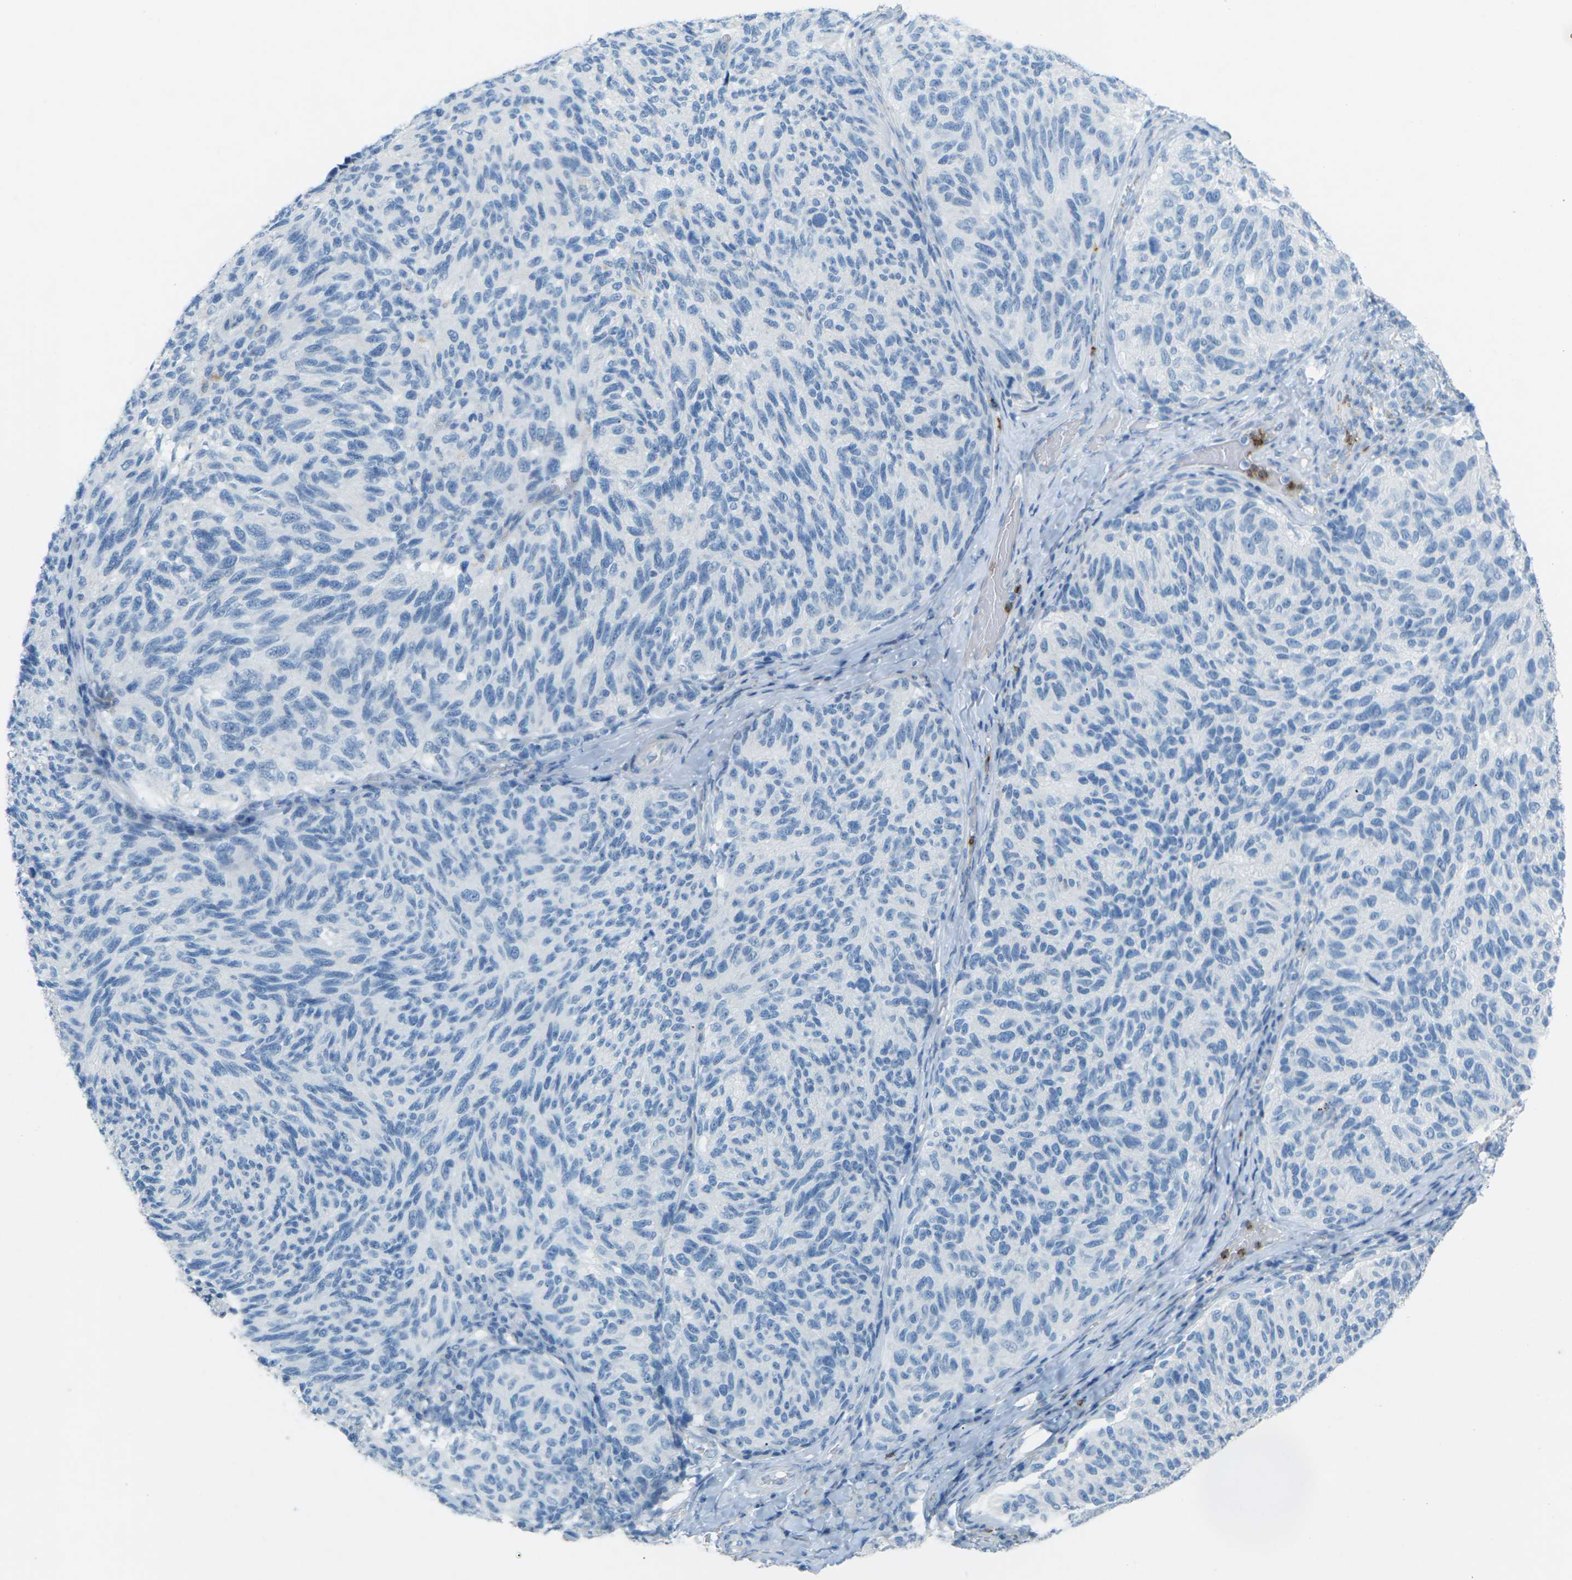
{"staining": {"intensity": "negative", "quantity": "none", "location": "none"}, "tissue": "melanoma", "cell_type": "Tumor cells", "image_type": "cancer", "snomed": [{"axis": "morphology", "description": "Malignant melanoma, NOS"}, {"axis": "topography", "description": "Skin"}], "caption": "High power microscopy photomicrograph of an immunohistochemistry (IHC) histopathology image of malignant melanoma, revealing no significant positivity in tumor cells.", "gene": "CDH16", "patient": {"sex": "female", "age": 73}}